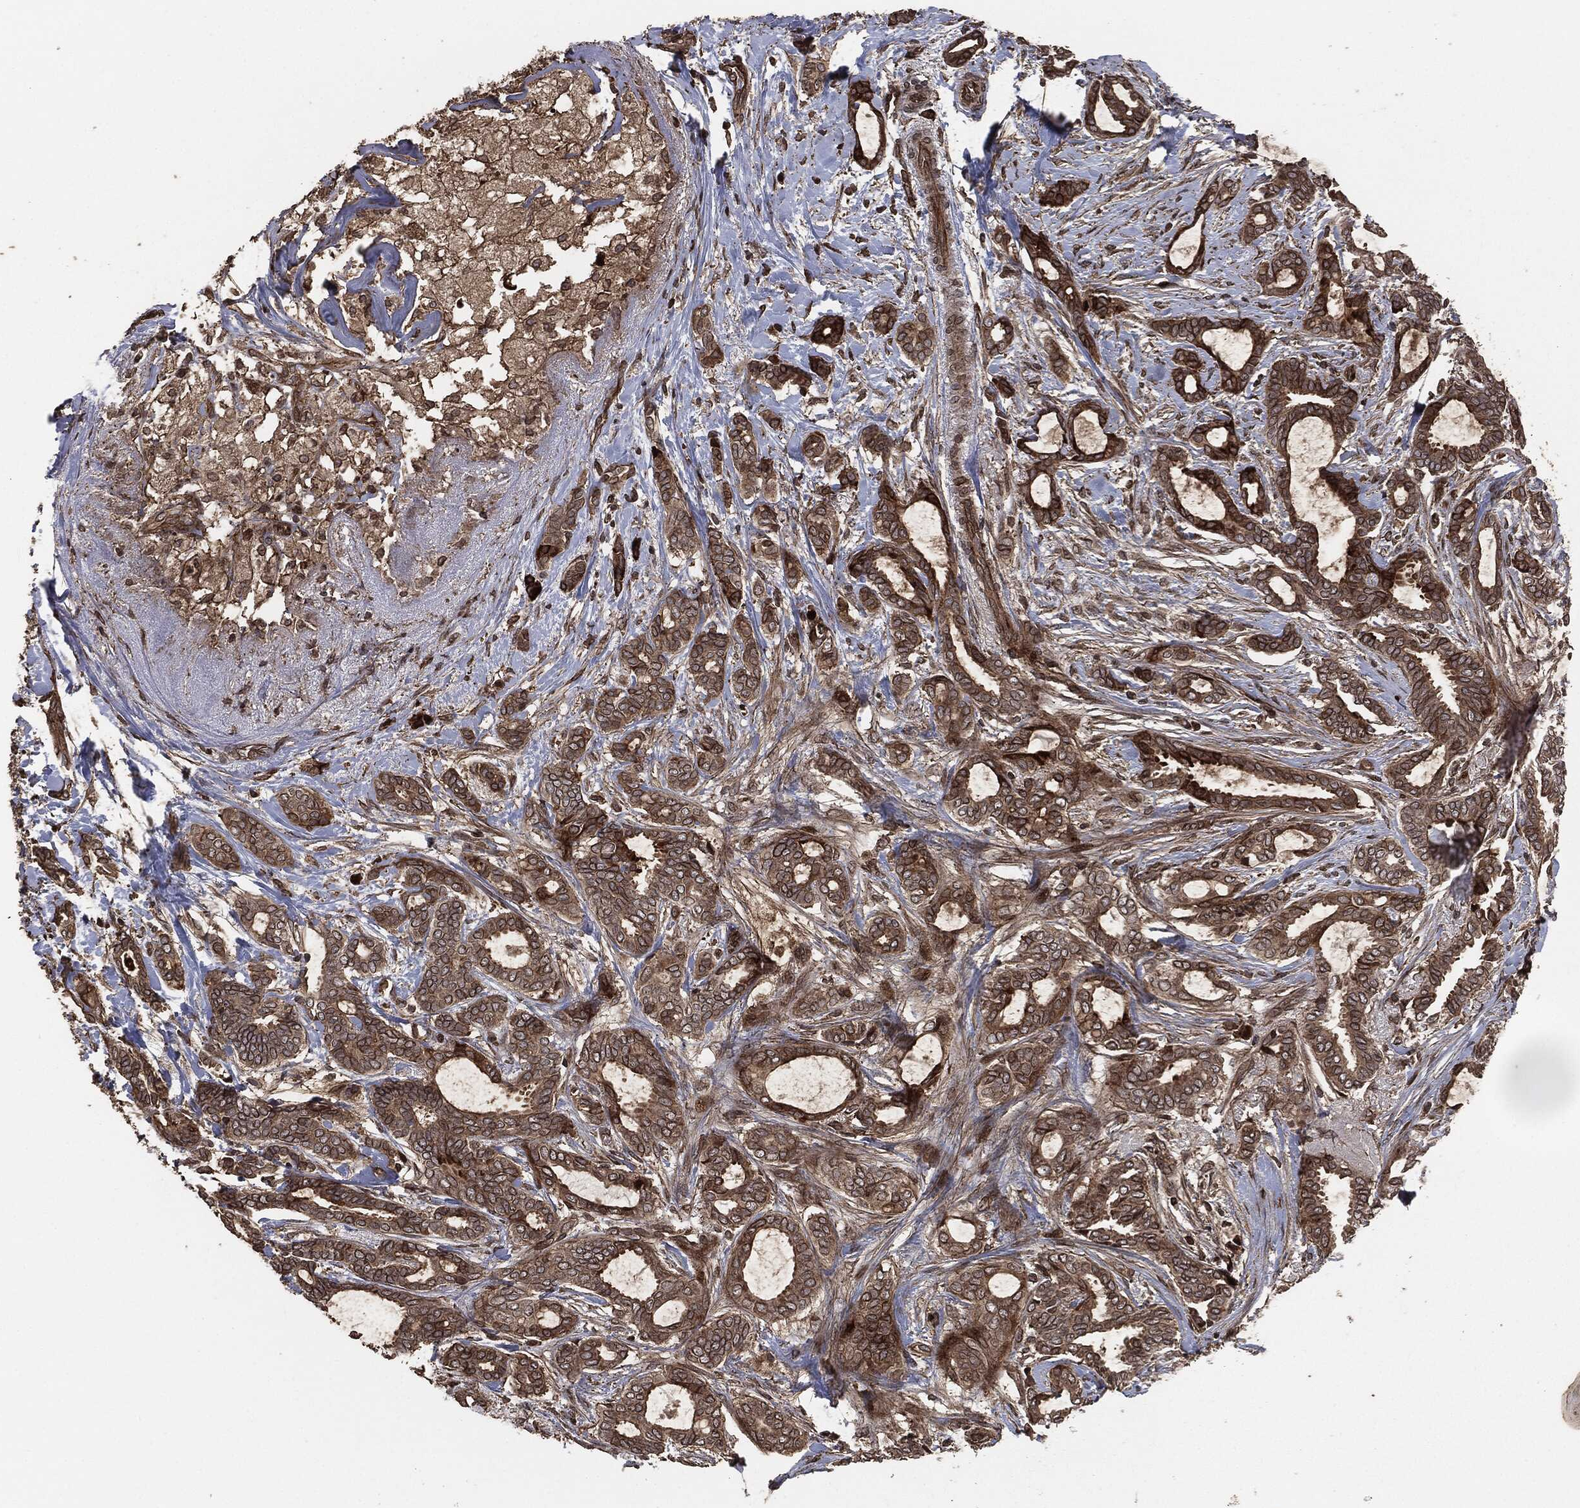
{"staining": {"intensity": "moderate", "quantity": ">75%", "location": "cytoplasmic/membranous"}, "tissue": "breast cancer", "cell_type": "Tumor cells", "image_type": "cancer", "snomed": [{"axis": "morphology", "description": "Duct carcinoma"}, {"axis": "topography", "description": "Breast"}], "caption": "Brown immunohistochemical staining in intraductal carcinoma (breast) reveals moderate cytoplasmic/membranous staining in about >75% of tumor cells.", "gene": "IFIT1", "patient": {"sex": "female", "age": 51}}